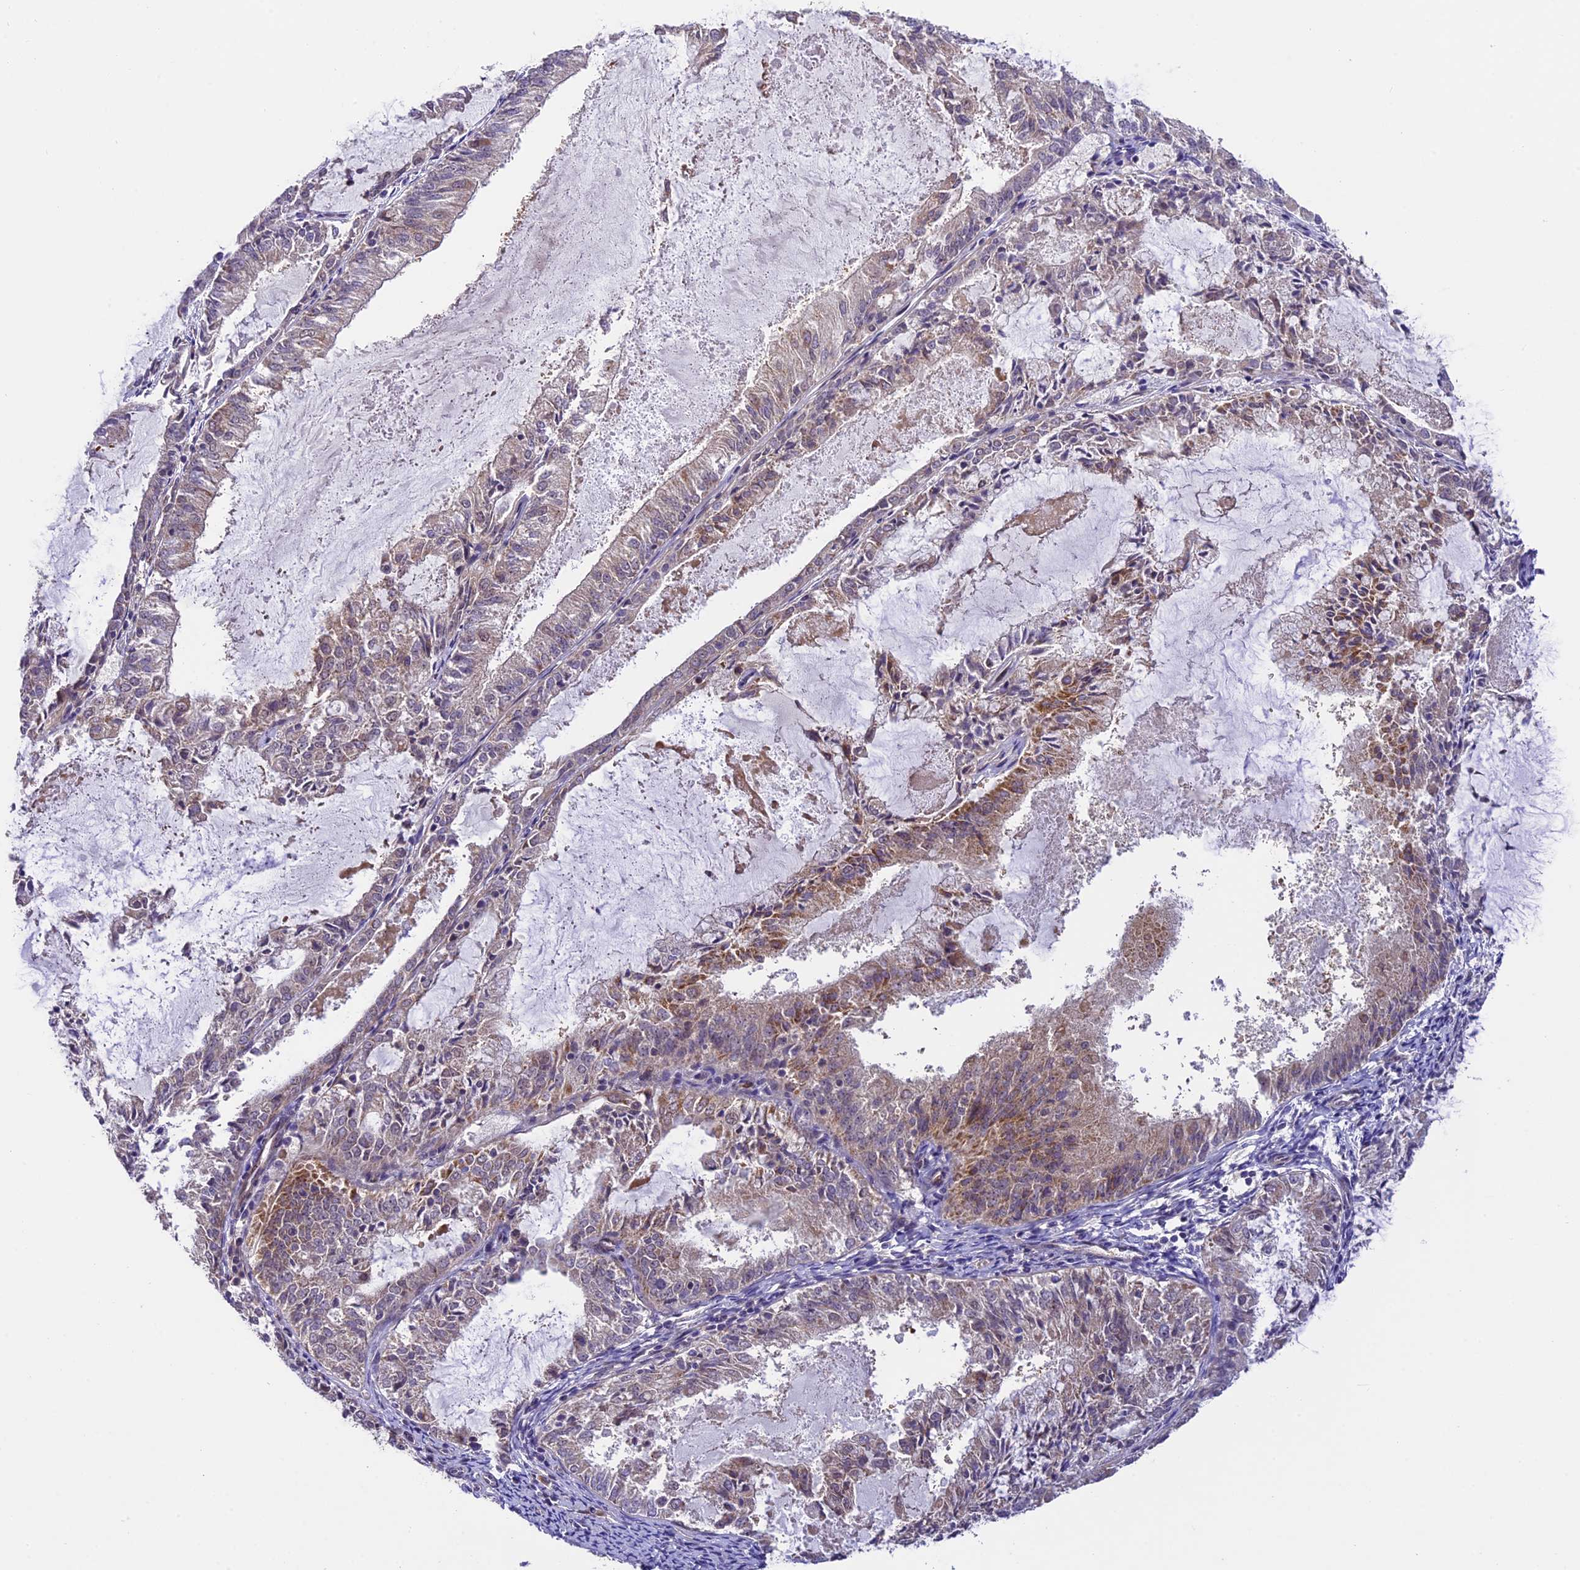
{"staining": {"intensity": "moderate", "quantity": "<25%", "location": "cytoplasmic/membranous"}, "tissue": "endometrial cancer", "cell_type": "Tumor cells", "image_type": "cancer", "snomed": [{"axis": "morphology", "description": "Adenocarcinoma, NOS"}, {"axis": "topography", "description": "Endometrium"}], "caption": "This histopathology image reveals immunohistochemistry staining of adenocarcinoma (endometrial), with low moderate cytoplasmic/membranous expression in about <25% of tumor cells.", "gene": "ZAR1L", "patient": {"sex": "female", "age": 57}}